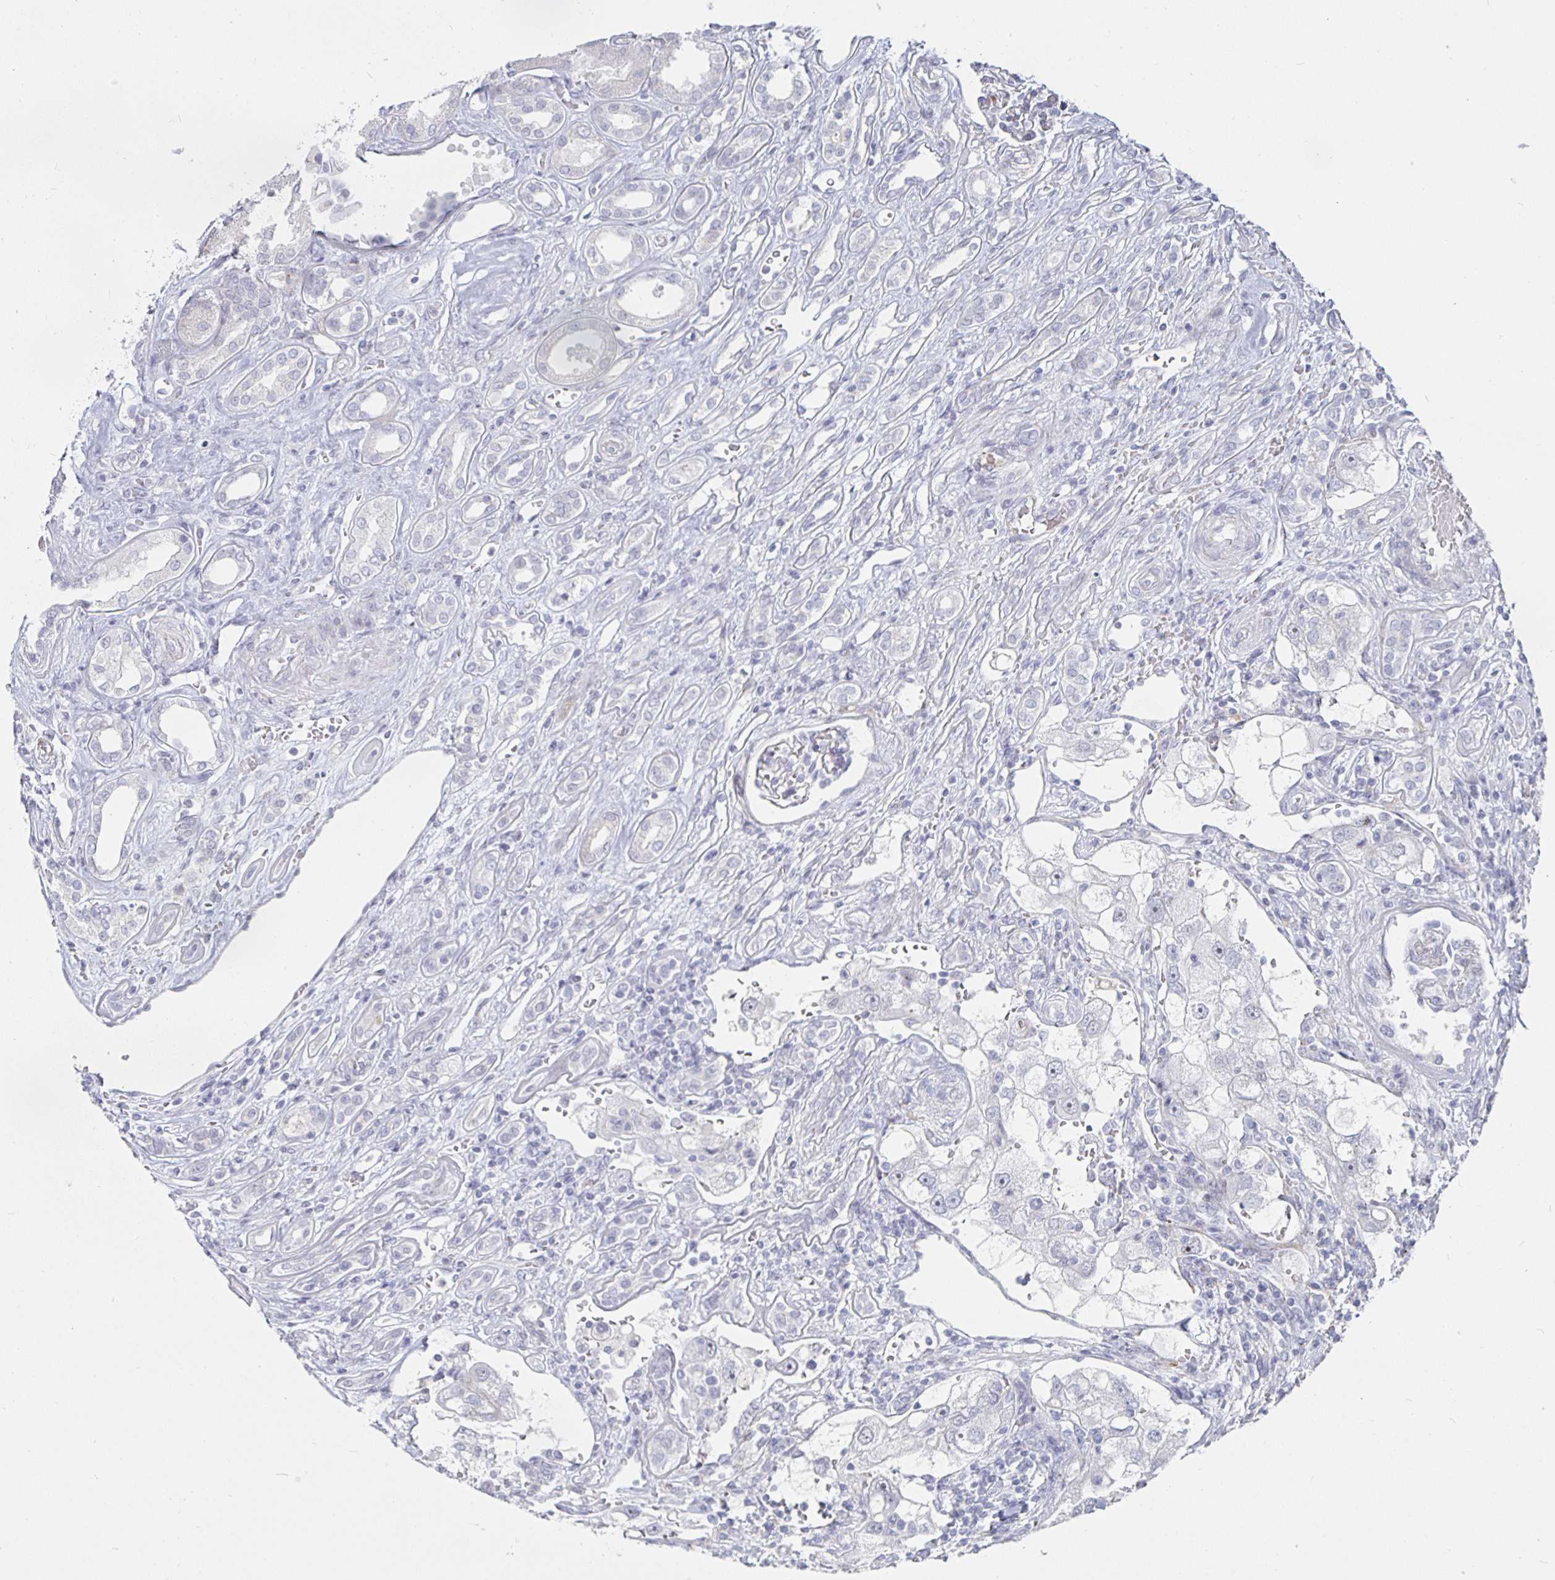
{"staining": {"intensity": "negative", "quantity": "none", "location": "none"}, "tissue": "renal cancer", "cell_type": "Tumor cells", "image_type": "cancer", "snomed": [{"axis": "morphology", "description": "Adenocarcinoma, NOS"}, {"axis": "topography", "description": "Kidney"}], "caption": "Renal adenocarcinoma was stained to show a protein in brown. There is no significant positivity in tumor cells.", "gene": "S100G", "patient": {"sex": "male", "age": 63}}